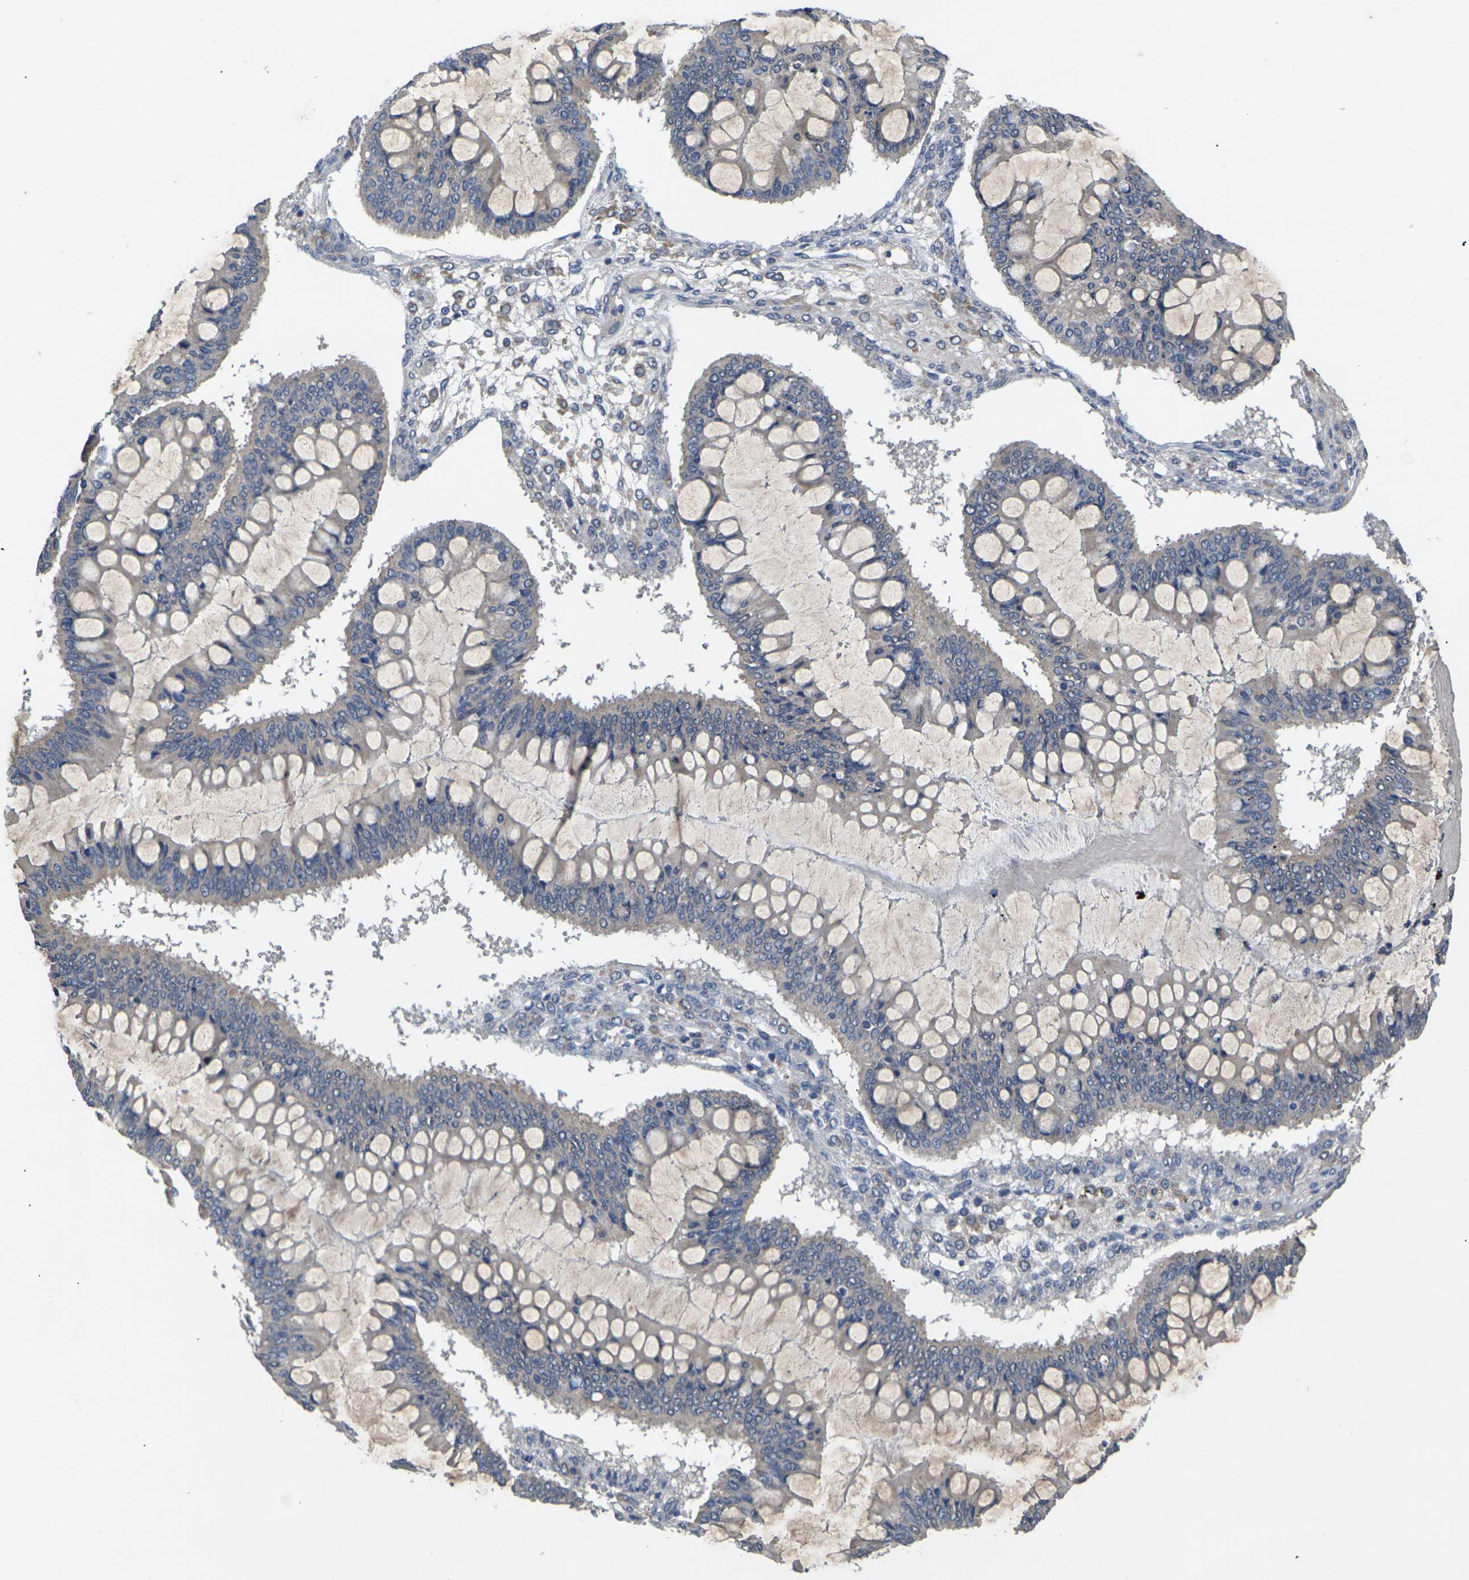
{"staining": {"intensity": "negative", "quantity": "none", "location": "none"}, "tissue": "ovarian cancer", "cell_type": "Tumor cells", "image_type": "cancer", "snomed": [{"axis": "morphology", "description": "Cystadenocarcinoma, mucinous, NOS"}, {"axis": "topography", "description": "Ovary"}], "caption": "Protein analysis of ovarian mucinous cystadenocarcinoma exhibits no significant positivity in tumor cells.", "gene": "SLC2A2", "patient": {"sex": "female", "age": 73}}